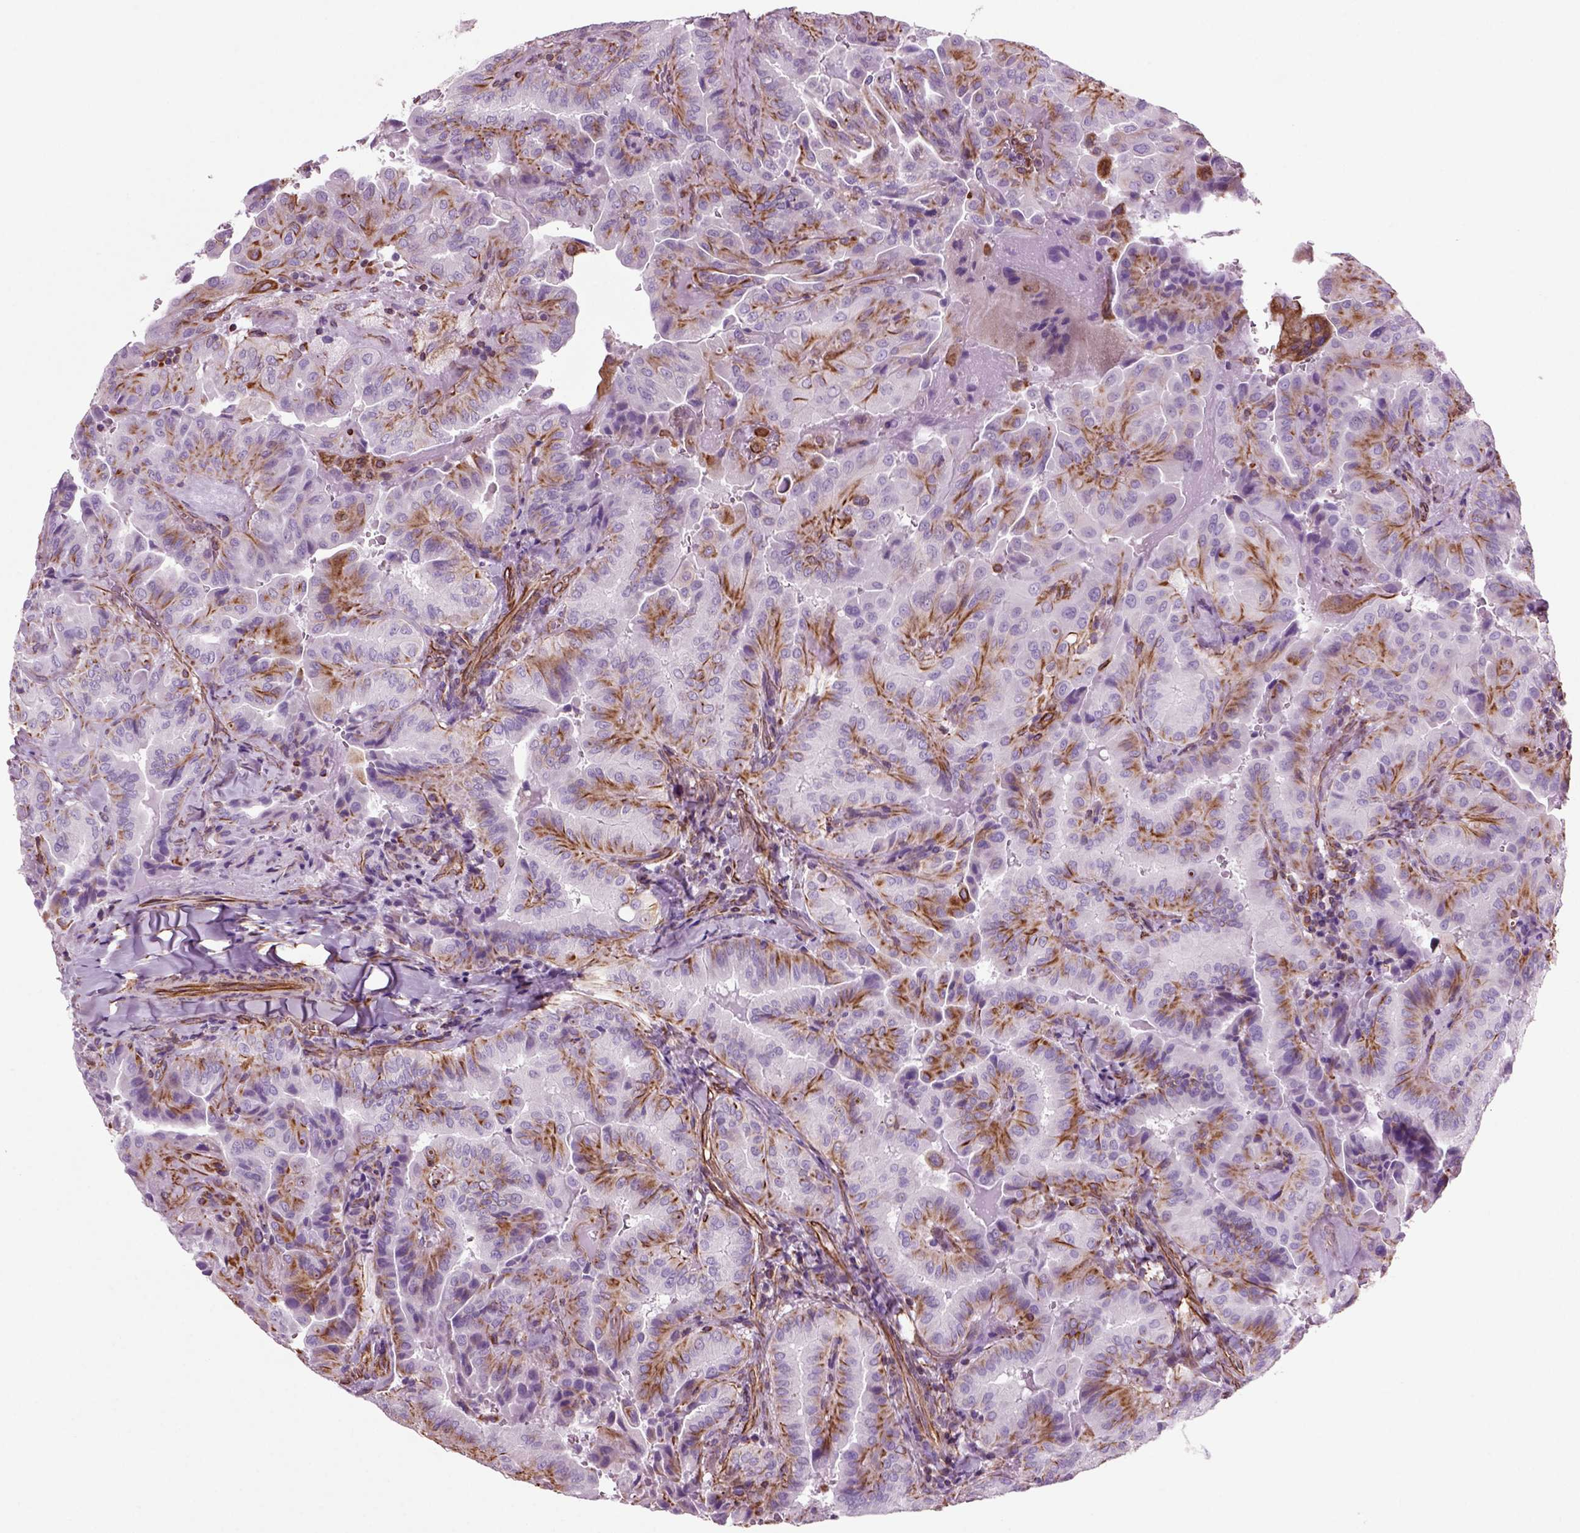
{"staining": {"intensity": "strong", "quantity": "<25%", "location": "cytoplasmic/membranous"}, "tissue": "thyroid cancer", "cell_type": "Tumor cells", "image_type": "cancer", "snomed": [{"axis": "morphology", "description": "Papillary adenocarcinoma, NOS"}, {"axis": "topography", "description": "Thyroid gland"}], "caption": "A brown stain labels strong cytoplasmic/membranous staining of a protein in thyroid cancer (papillary adenocarcinoma) tumor cells.", "gene": "ACER3", "patient": {"sex": "female", "age": 68}}